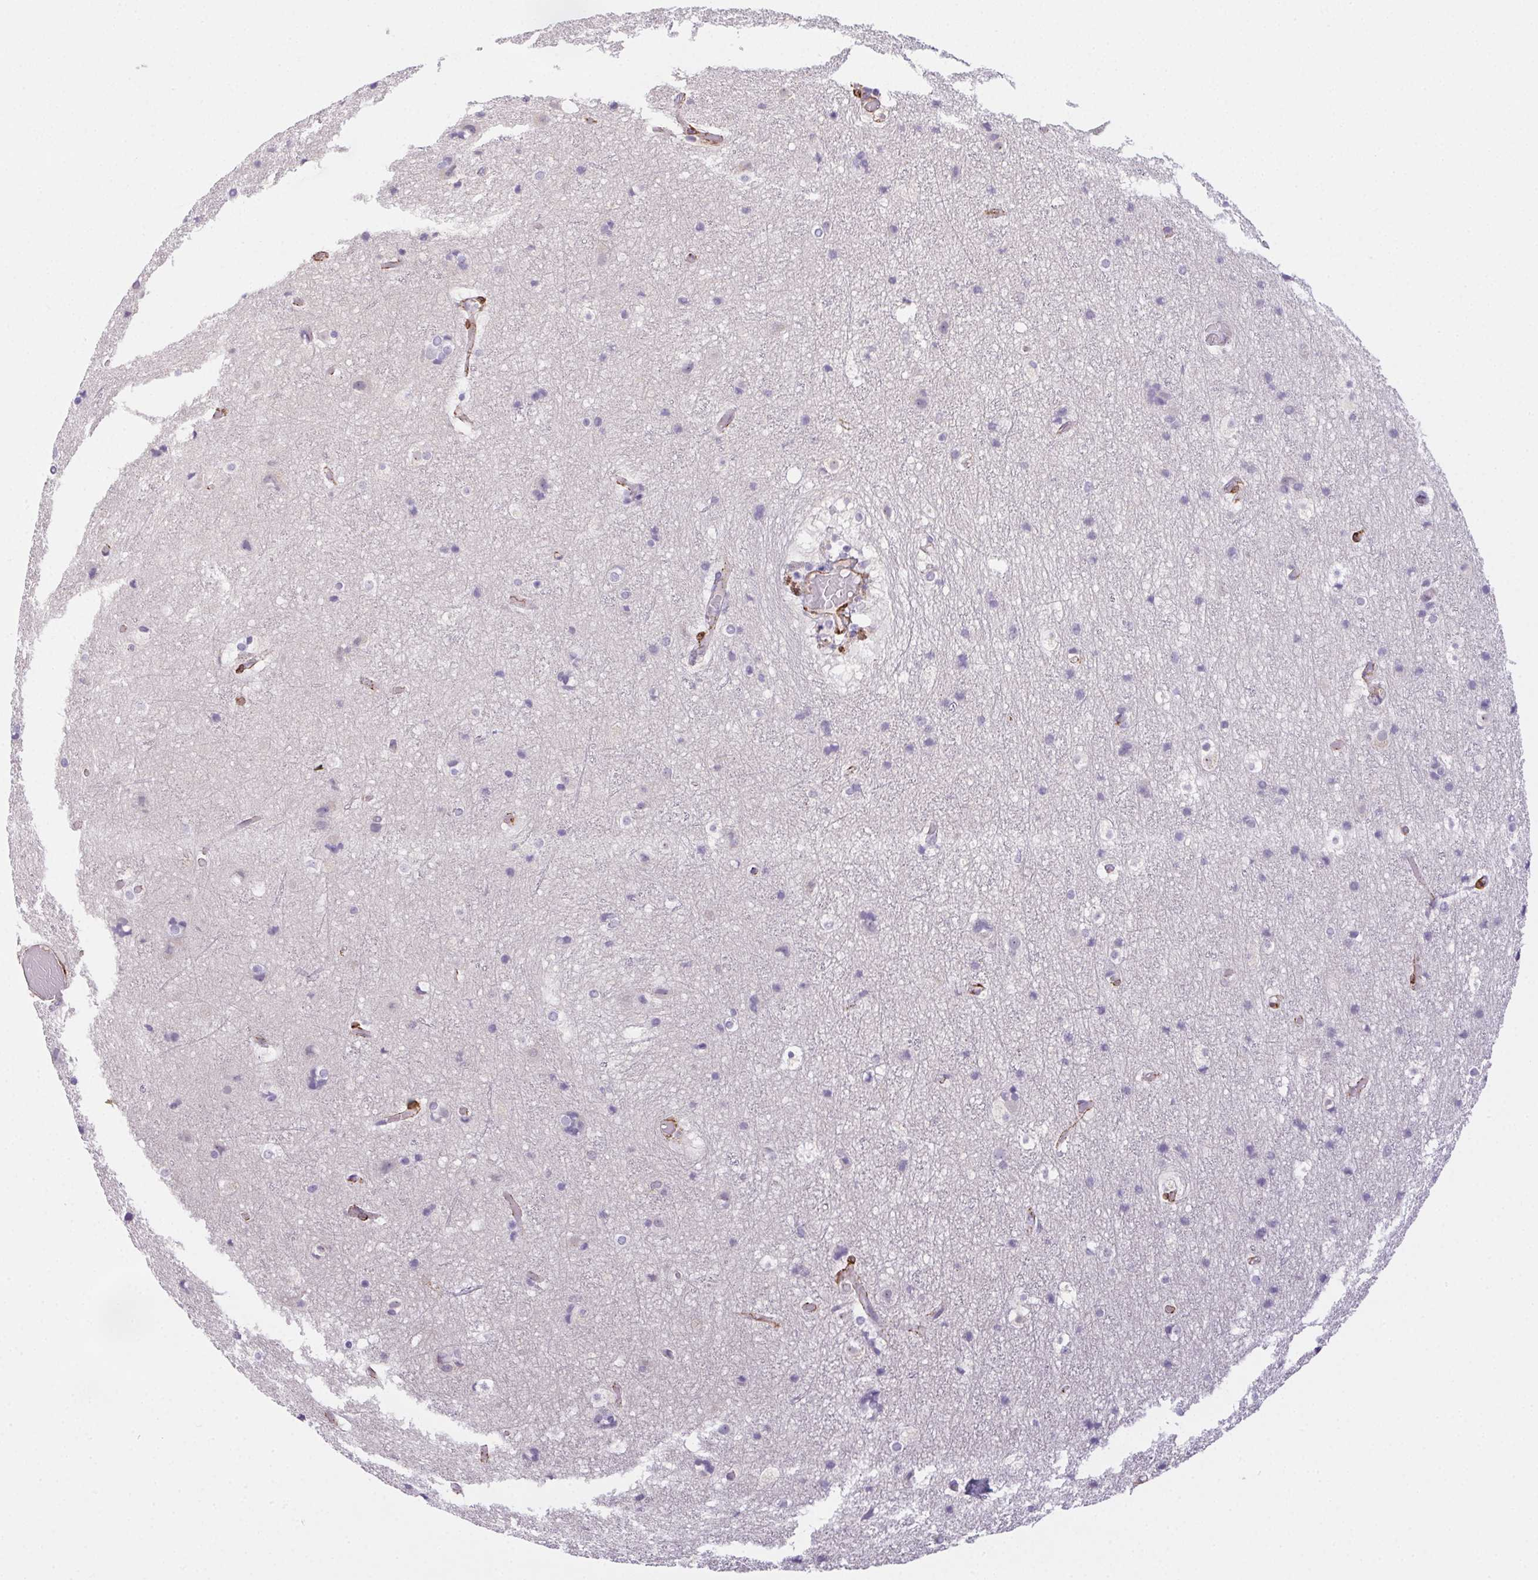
{"staining": {"intensity": "negative", "quantity": "none", "location": "none"}, "tissue": "cerebral cortex", "cell_type": "Endothelial cells", "image_type": "normal", "snomed": [{"axis": "morphology", "description": "Normal tissue, NOS"}, {"axis": "topography", "description": "Cerebral cortex"}], "caption": "A histopathology image of cerebral cortex stained for a protein exhibits no brown staining in endothelial cells. Brightfield microscopy of IHC stained with DAB (3,3'-diaminobenzidine) (brown) and hematoxylin (blue), captured at high magnification.", "gene": "HRC", "patient": {"sex": "female", "age": 52}}